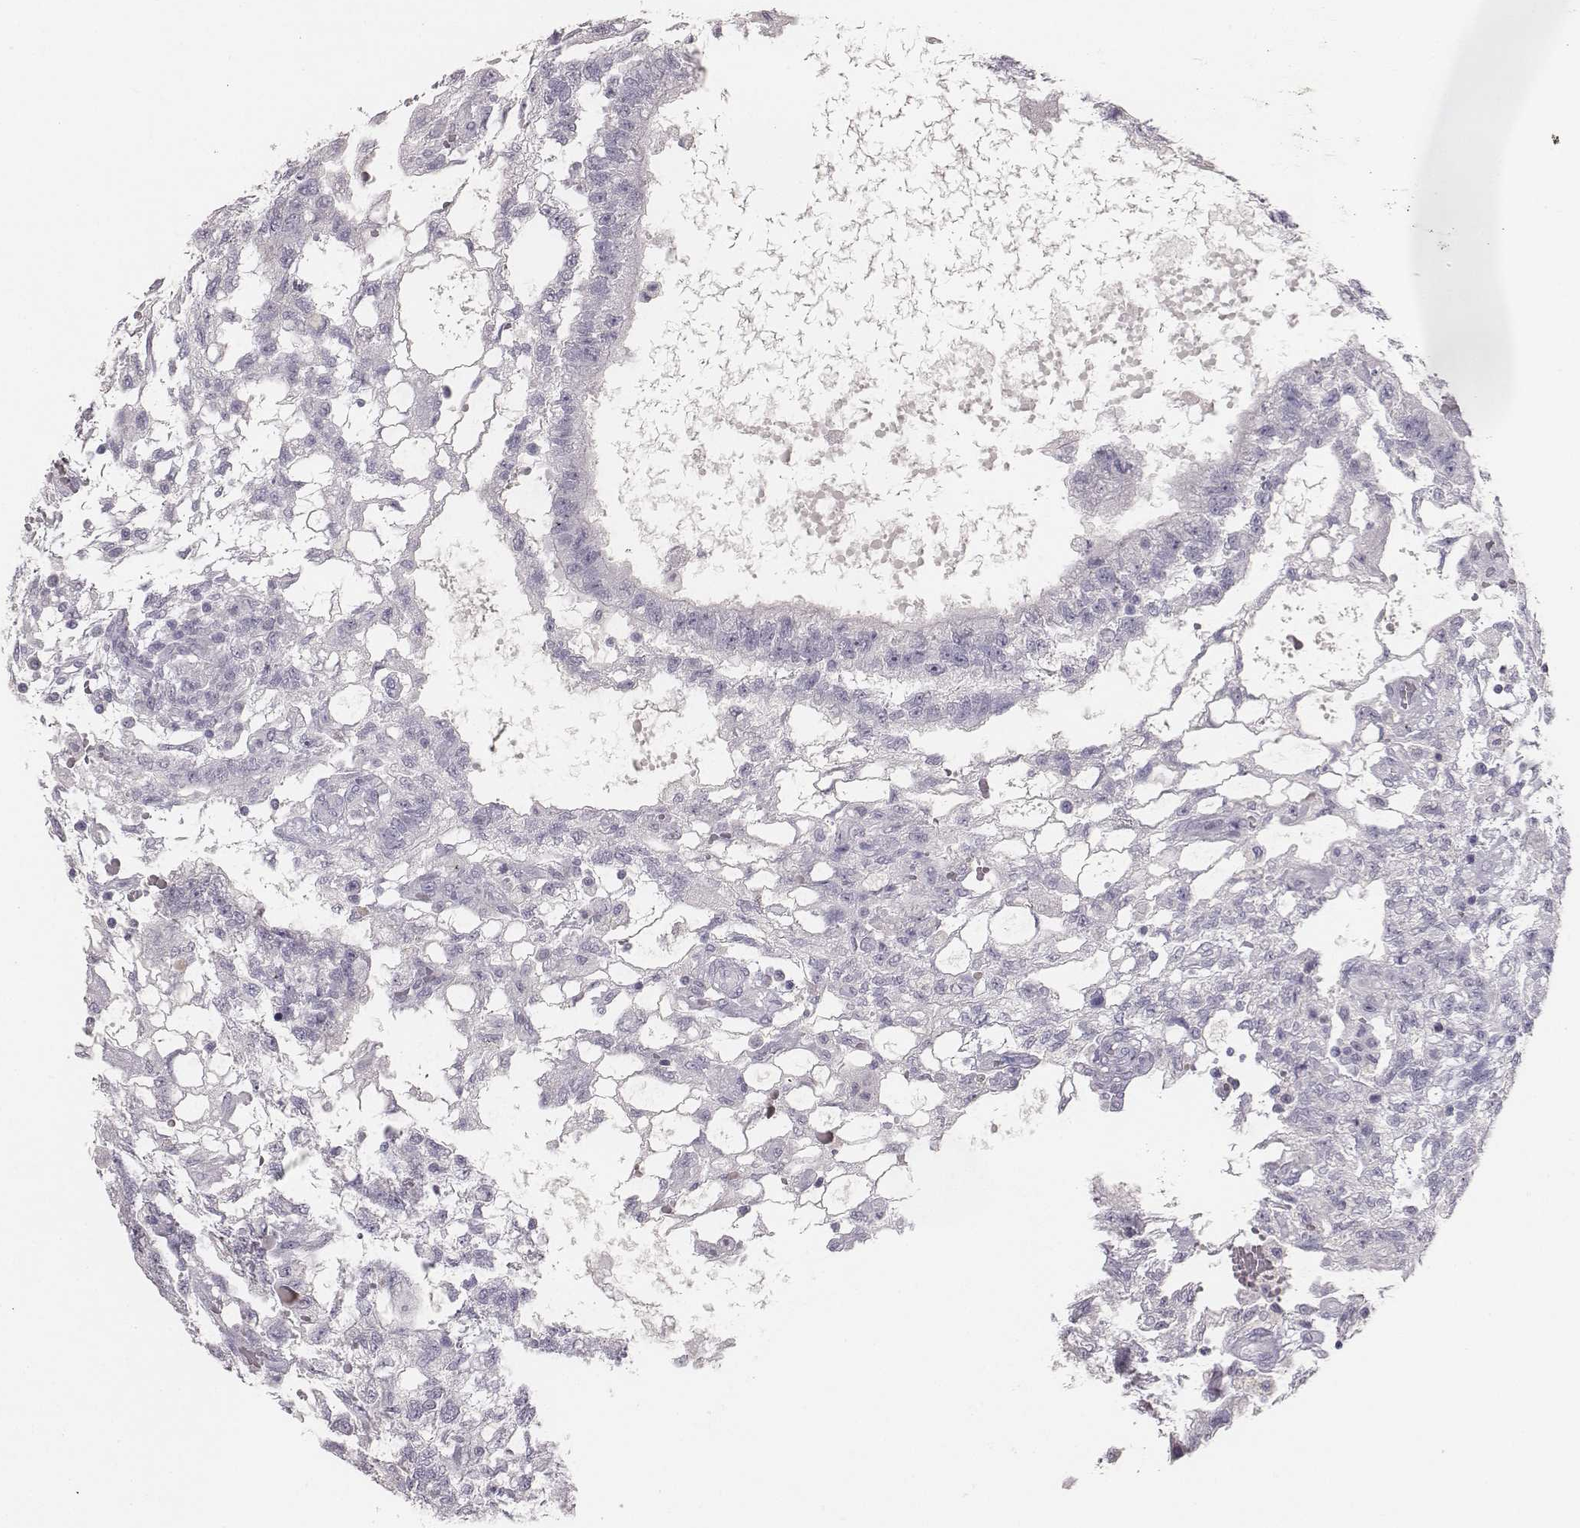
{"staining": {"intensity": "negative", "quantity": "none", "location": "none"}, "tissue": "testis cancer", "cell_type": "Tumor cells", "image_type": "cancer", "snomed": [{"axis": "morphology", "description": "Carcinoma, Embryonal, NOS"}, {"axis": "topography", "description": "Testis"}], "caption": "Immunohistochemistry (IHC) of human embryonal carcinoma (testis) exhibits no staining in tumor cells.", "gene": "MYH6", "patient": {"sex": "male", "age": 32}}